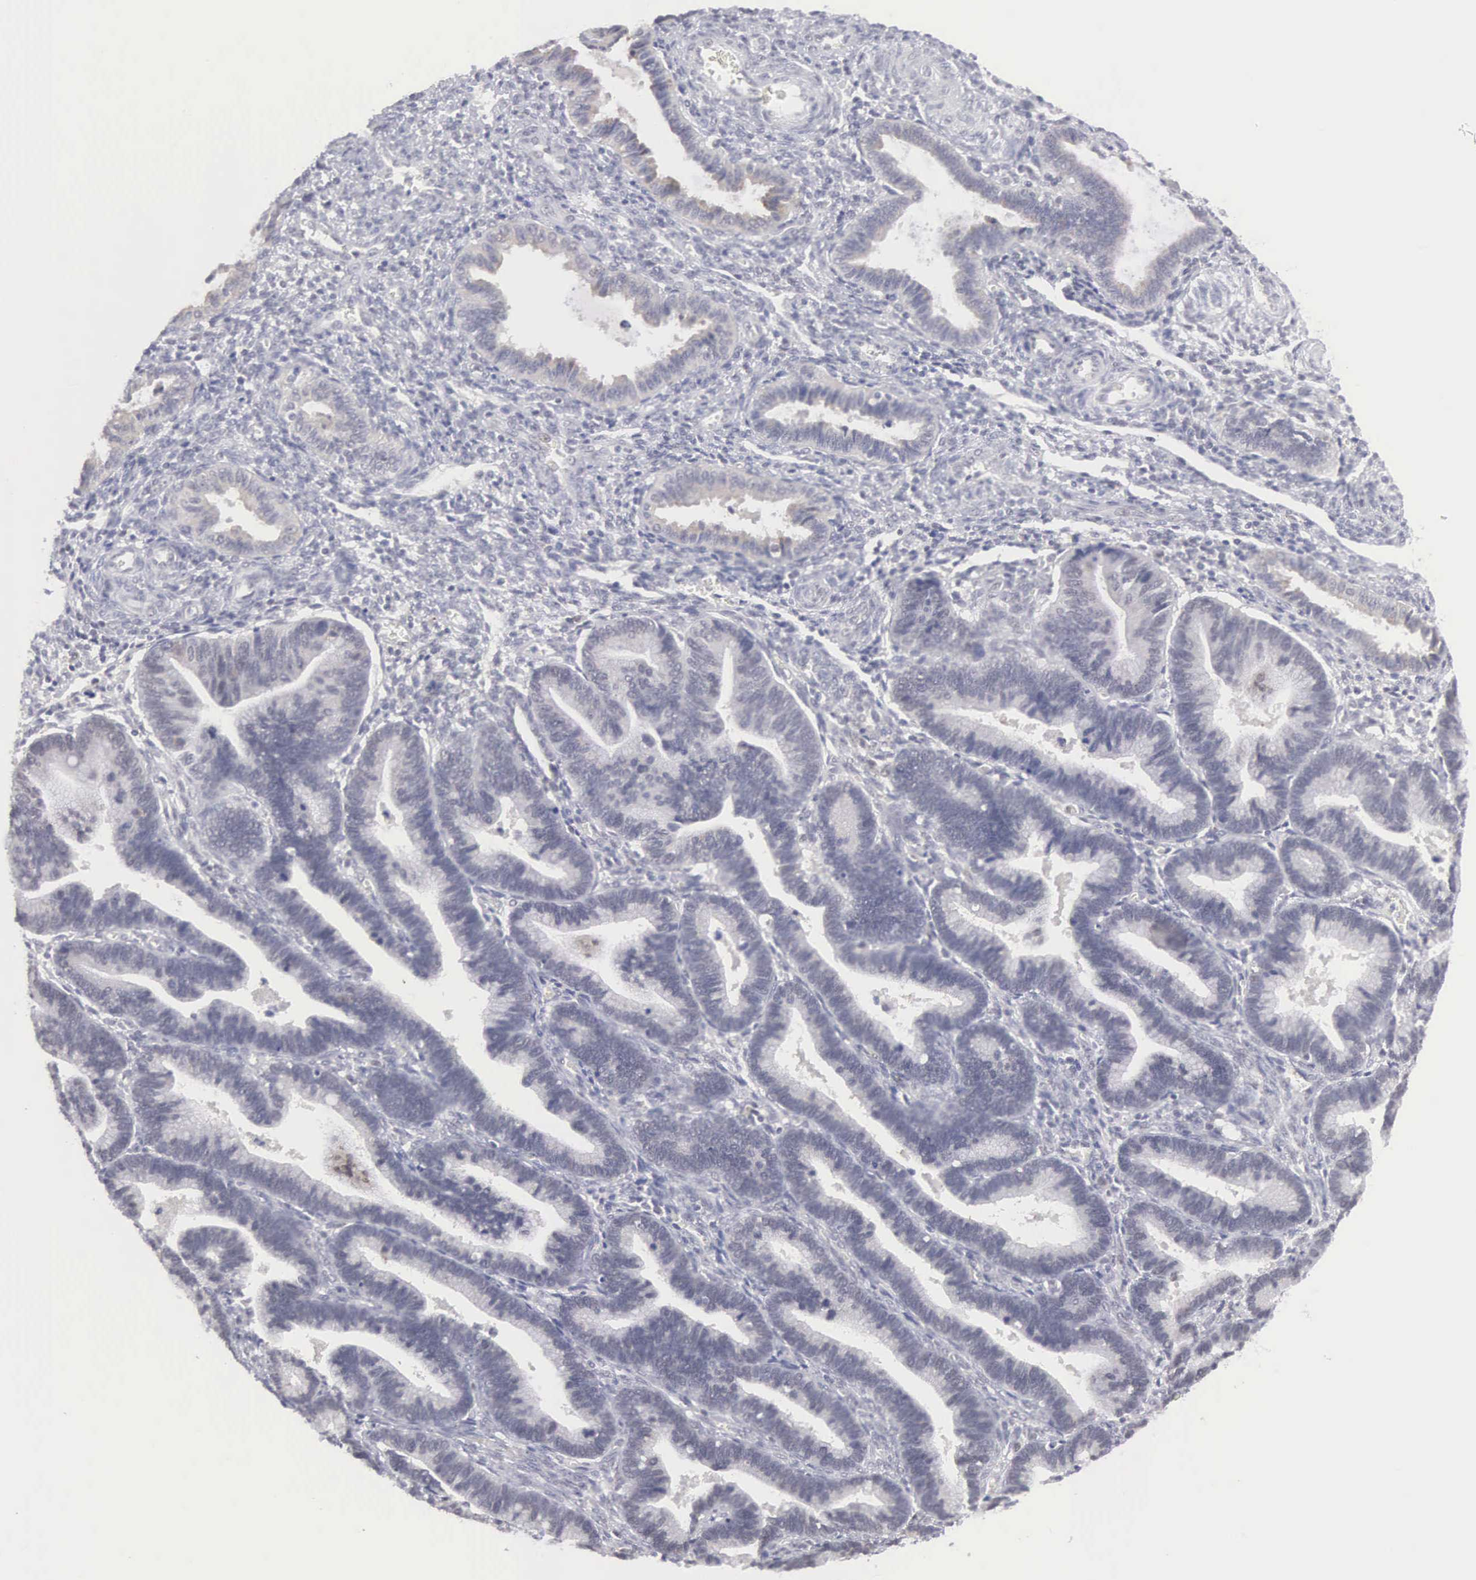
{"staining": {"intensity": "negative", "quantity": "none", "location": "none"}, "tissue": "endometrium", "cell_type": "Cells in endometrial stroma", "image_type": "normal", "snomed": [{"axis": "morphology", "description": "Normal tissue, NOS"}, {"axis": "topography", "description": "Endometrium"}], "caption": "High magnification brightfield microscopy of benign endometrium stained with DAB (3,3'-diaminobenzidine) (brown) and counterstained with hematoxylin (blue): cells in endometrial stroma show no significant positivity.", "gene": "MNAT1", "patient": {"sex": "female", "age": 36}}